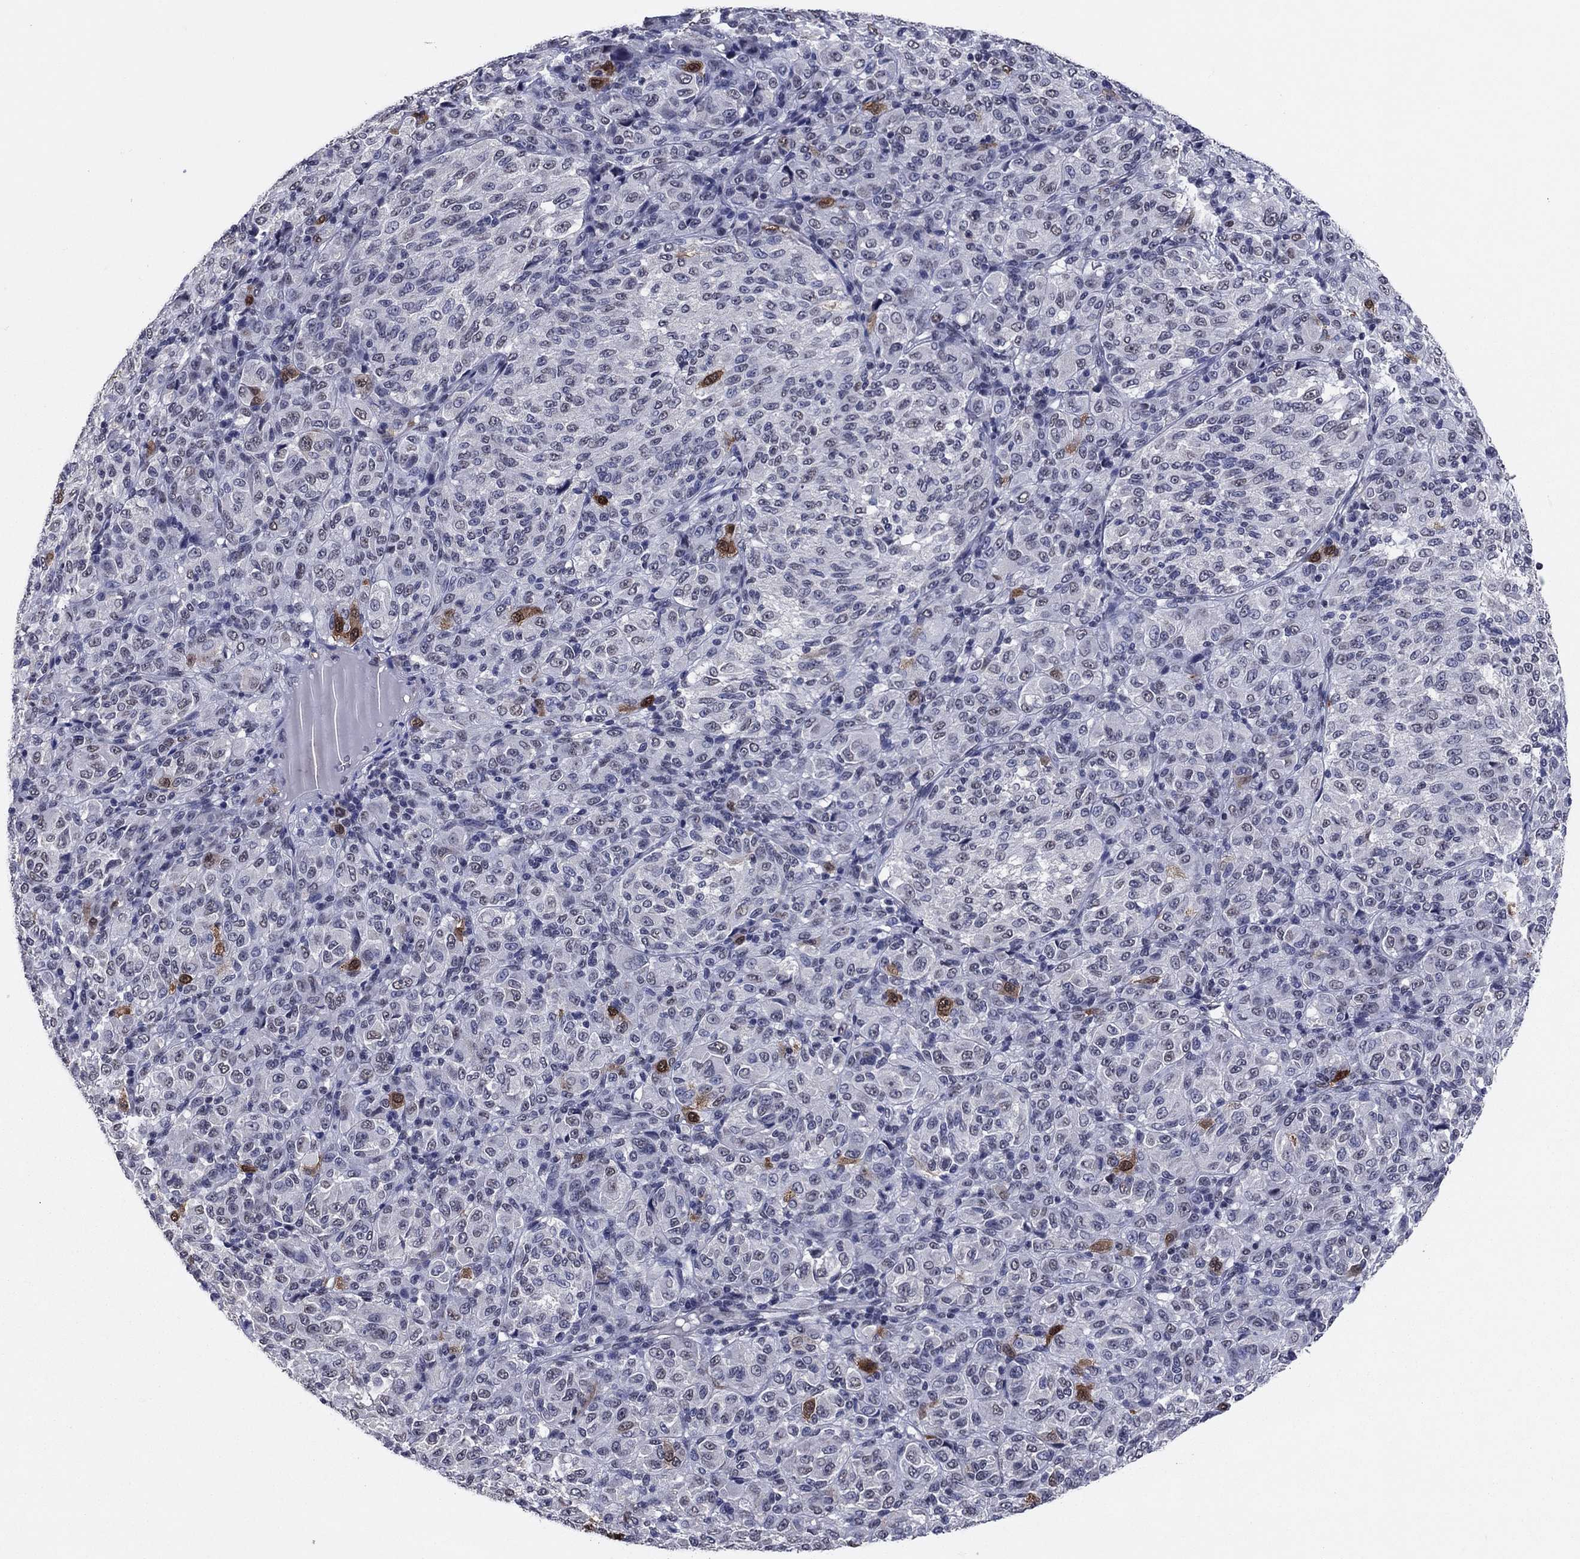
{"staining": {"intensity": "strong", "quantity": "<25%", "location": "nuclear"}, "tissue": "melanoma", "cell_type": "Tumor cells", "image_type": "cancer", "snomed": [{"axis": "morphology", "description": "Malignant melanoma, Metastatic site"}, {"axis": "topography", "description": "Brain"}], "caption": "Immunohistochemical staining of malignant melanoma (metastatic site) displays medium levels of strong nuclear protein staining in about <25% of tumor cells.", "gene": "TYMS", "patient": {"sex": "female", "age": 56}}